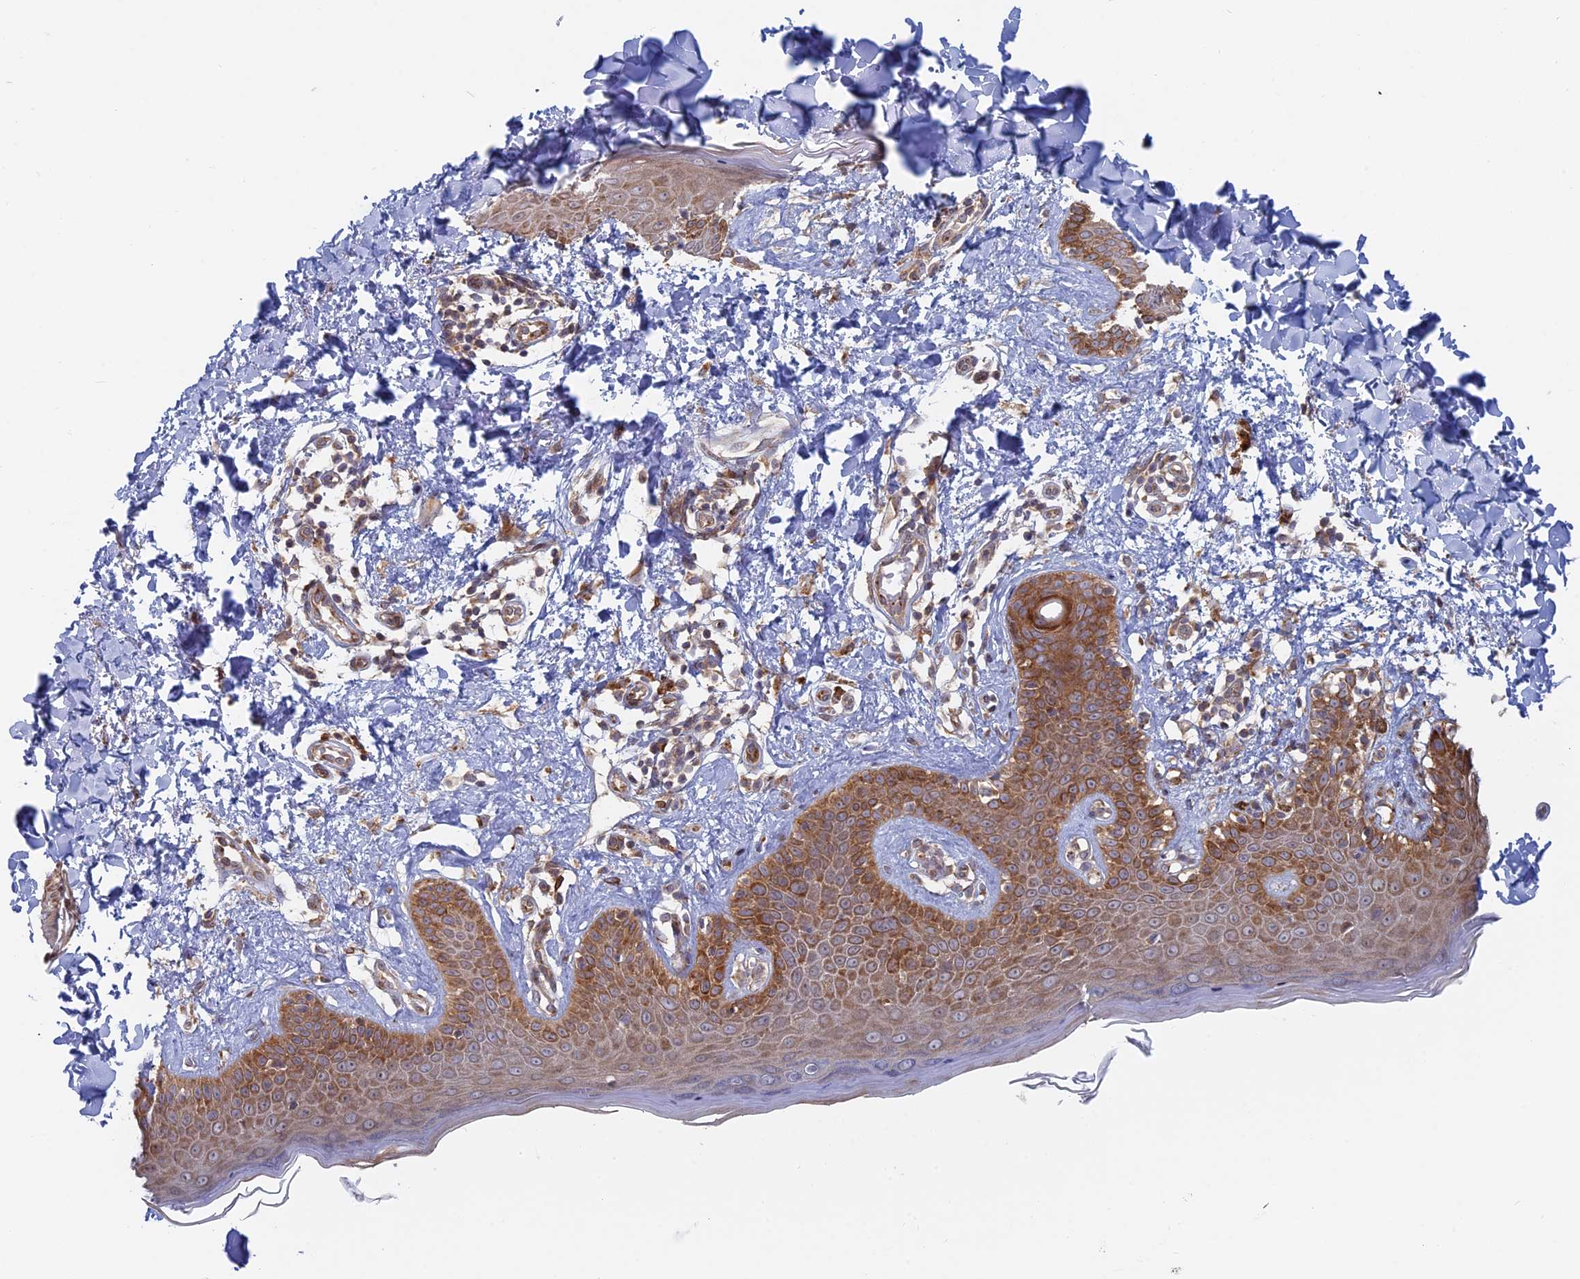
{"staining": {"intensity": "weak", "quantity": "25%-75%", "location": "cytoplasmic/membranous"}, "tissue": "skin", "cell_type": "Fibroblasts", "image_type": "normal", "snomed": [{"axis": "morphology", "description": "Normal tissue, NOS"}, {"axis": "topography", "description": "Skin"}], "caption": "Protein analysis of benign skin demonstrates weak cytoplasmic/membranous staining in about 25%-75% of fibroblasts.", "gene": "TBC1D30", "patient": {"sex": "male", "age": 52}}